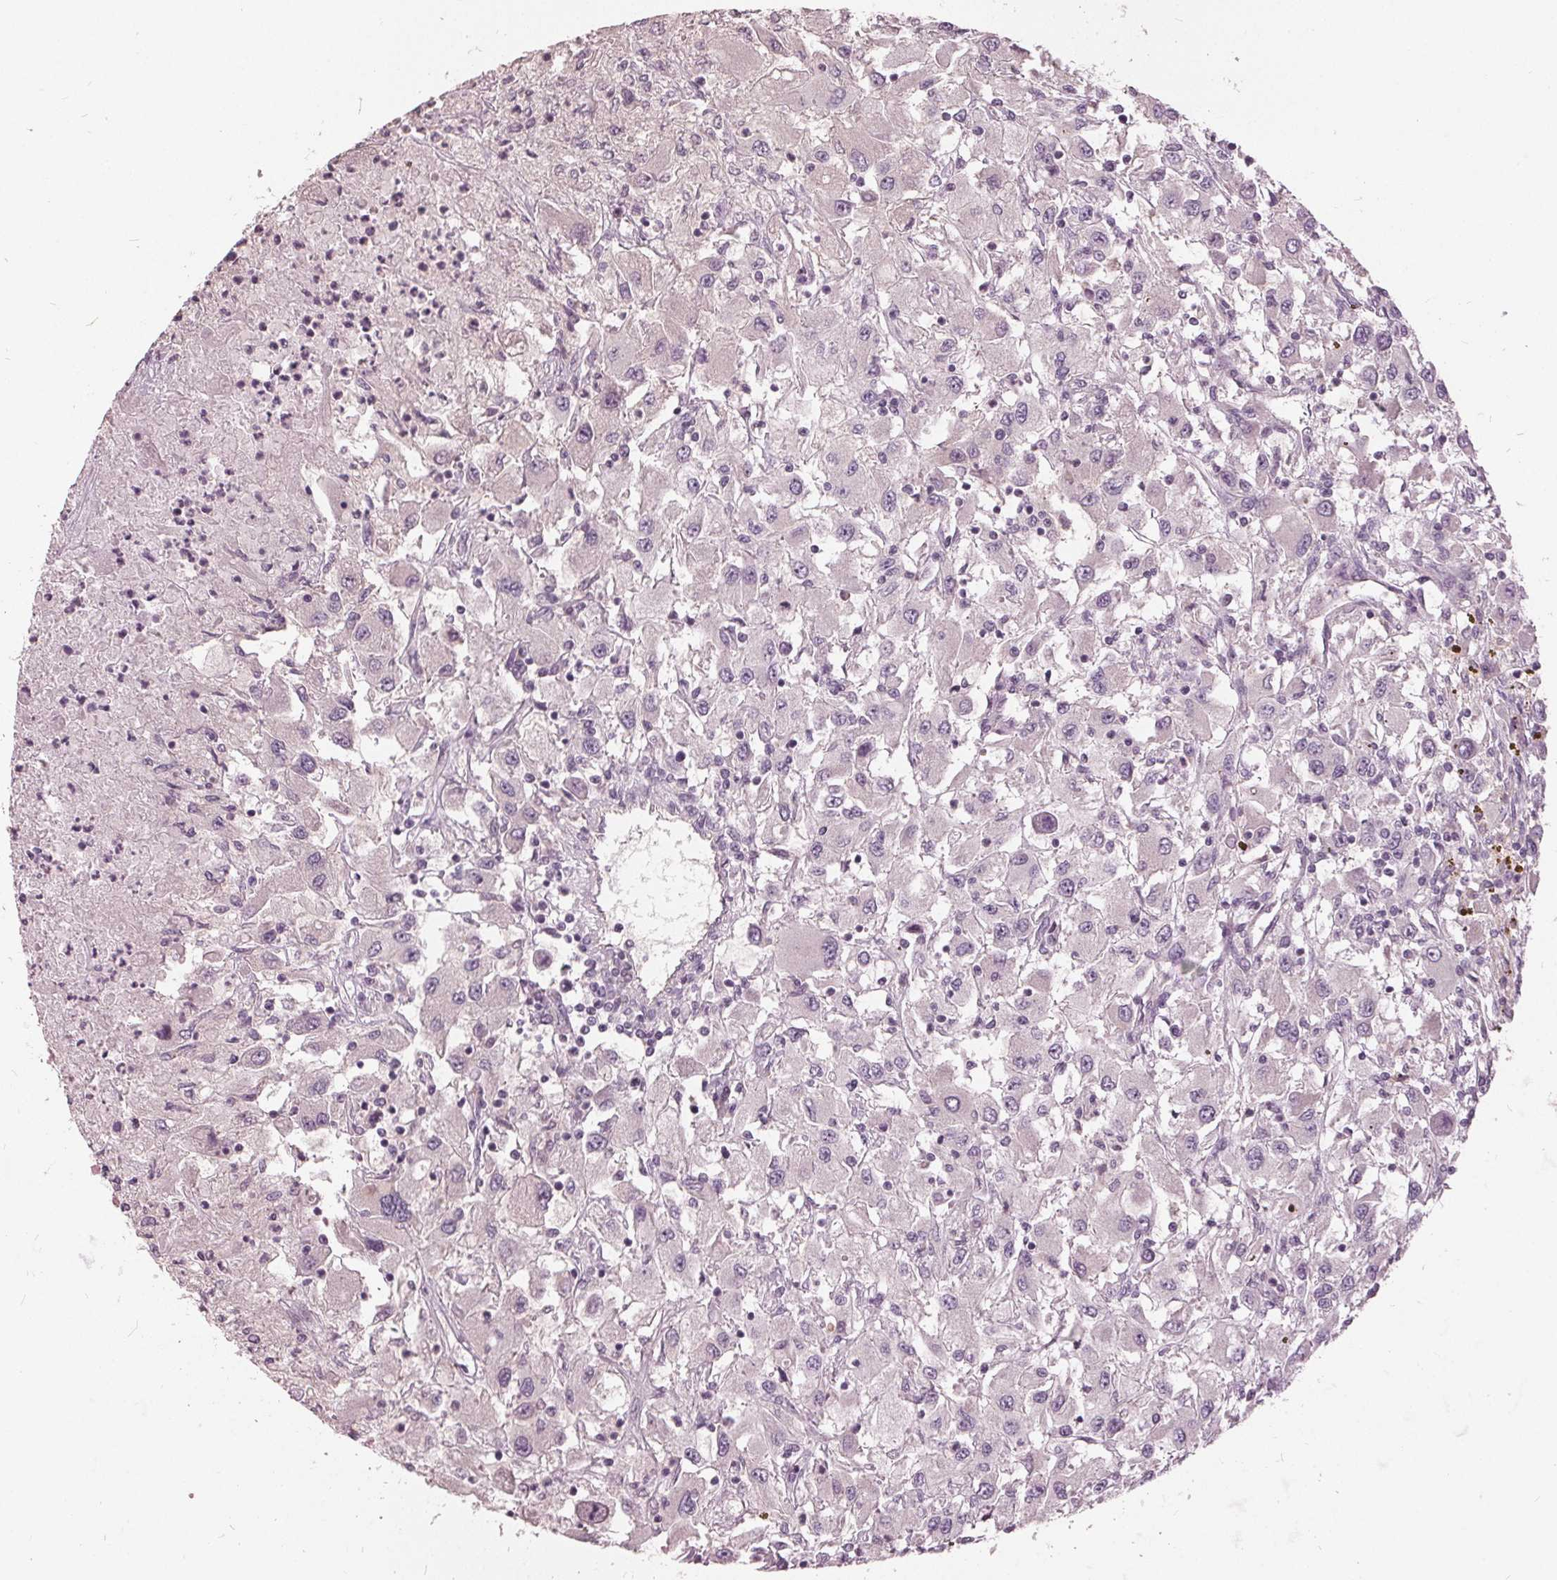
{"staining": {"intensity": "negative", "quantity": "none", "location": "none"}, "tissue": "renal cancer", "cell_type": "Tumor cells", "image_type": "cancer", "snomed": [{"axis": "morphology", "description": "Adenocarcinoma, NOS"}, {"axis": "topography", "description": "Kidney"}], "caption": "Immunohistochemical staining of human renal adenocarcinoma exhibits no significant expression in tumor cells.", "gene": "KLK13", "patient": {"sex": "female", "age": 67}}